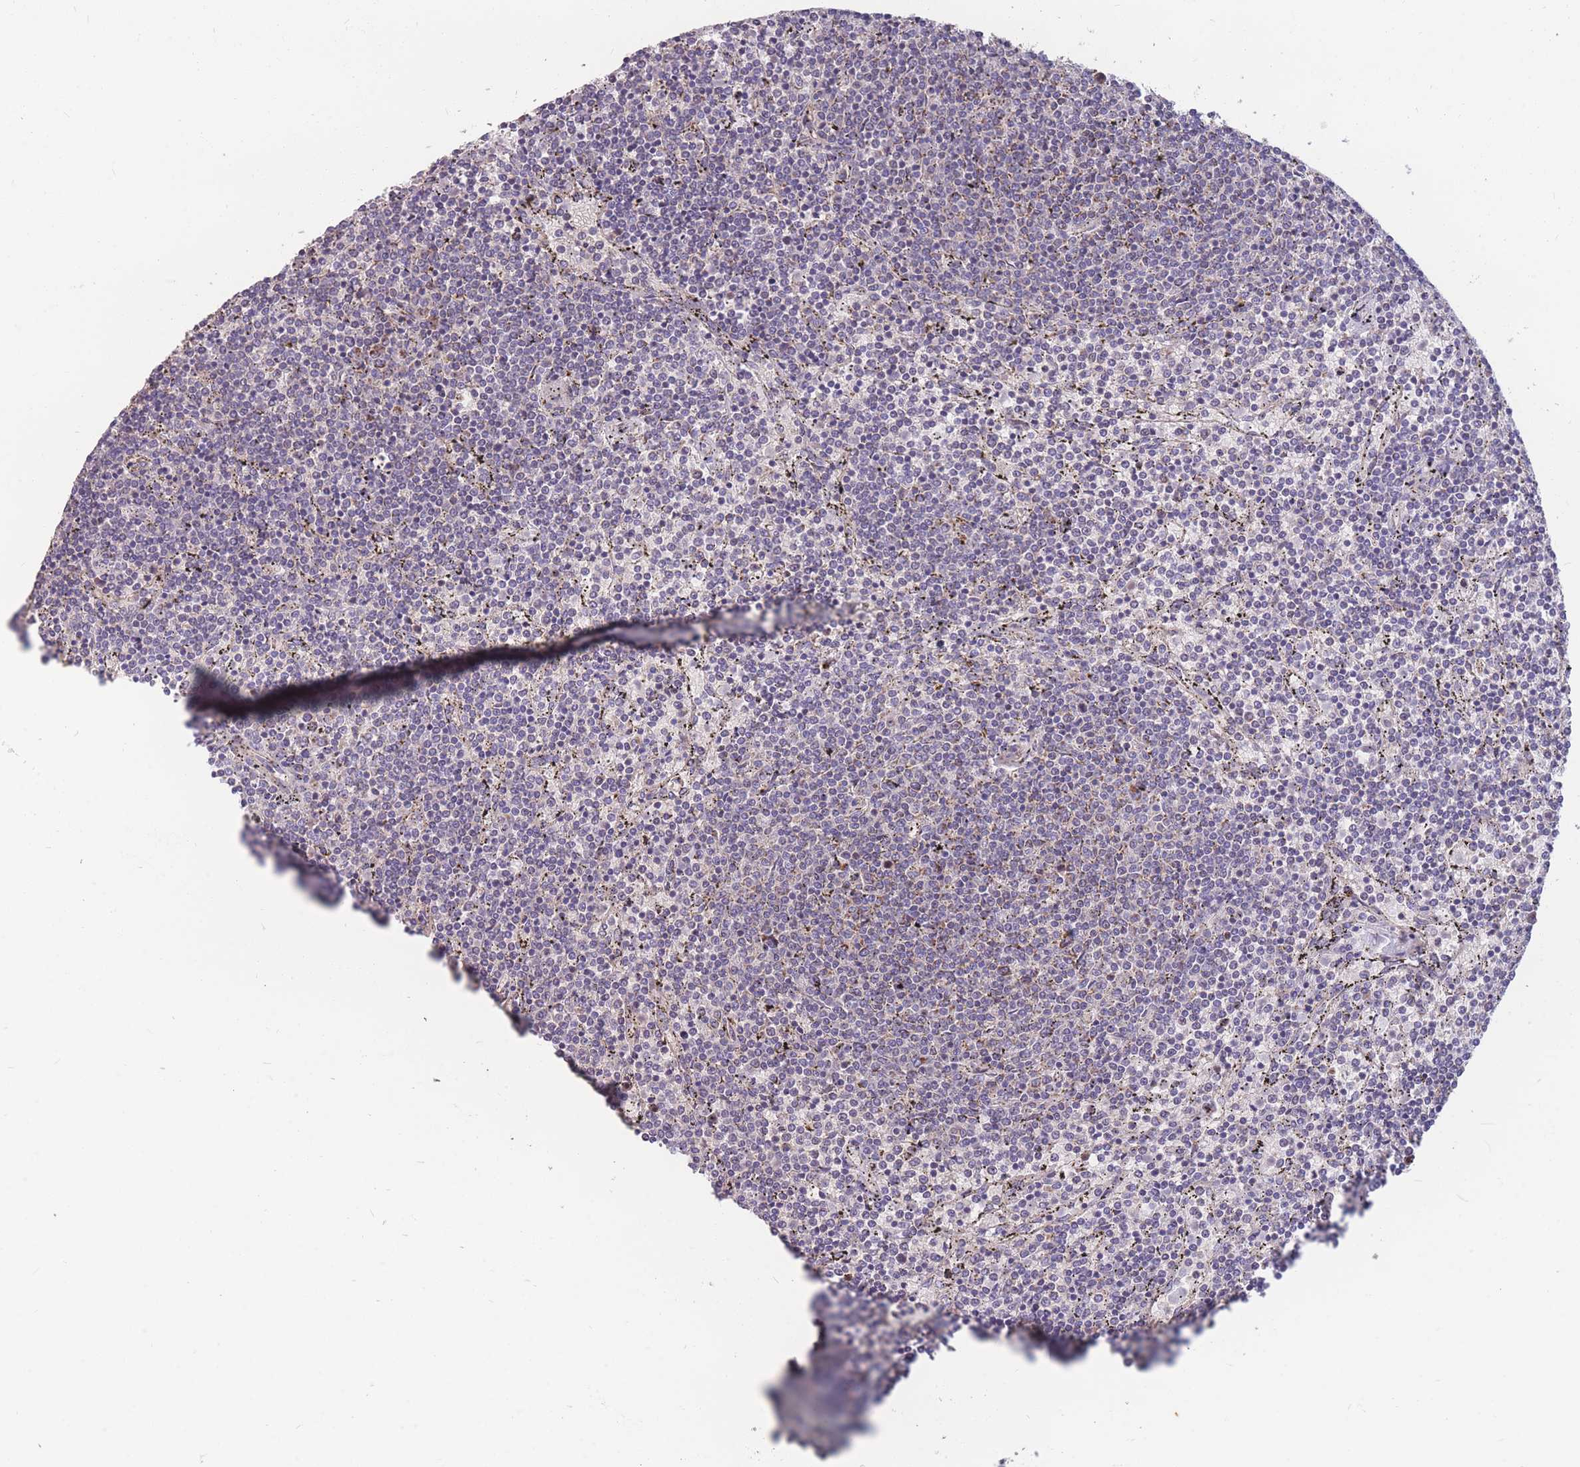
{"staining": {"intensity": "negative", "quantity": "none", "location": "none"}, "tissue": "lymphoma", "cell_type": "Tumor cells", "image_type": "cancer", "snomed": [{"axis": "morphology", "description": "Malignant lymphoma, non-Hodgkin's type, Low grade"}, {"axis": "topography", "description": "Spleen"}], "caption": "Immunohistochemistry (IHC) histopathology image of malignant lymphoma, non-Hodgkin's type (low-grade) stained for a protein (brown), which shows no staining in tumor cells.", "gene": "MRPS9", "patient": {"sex": "female", "age": 50}}